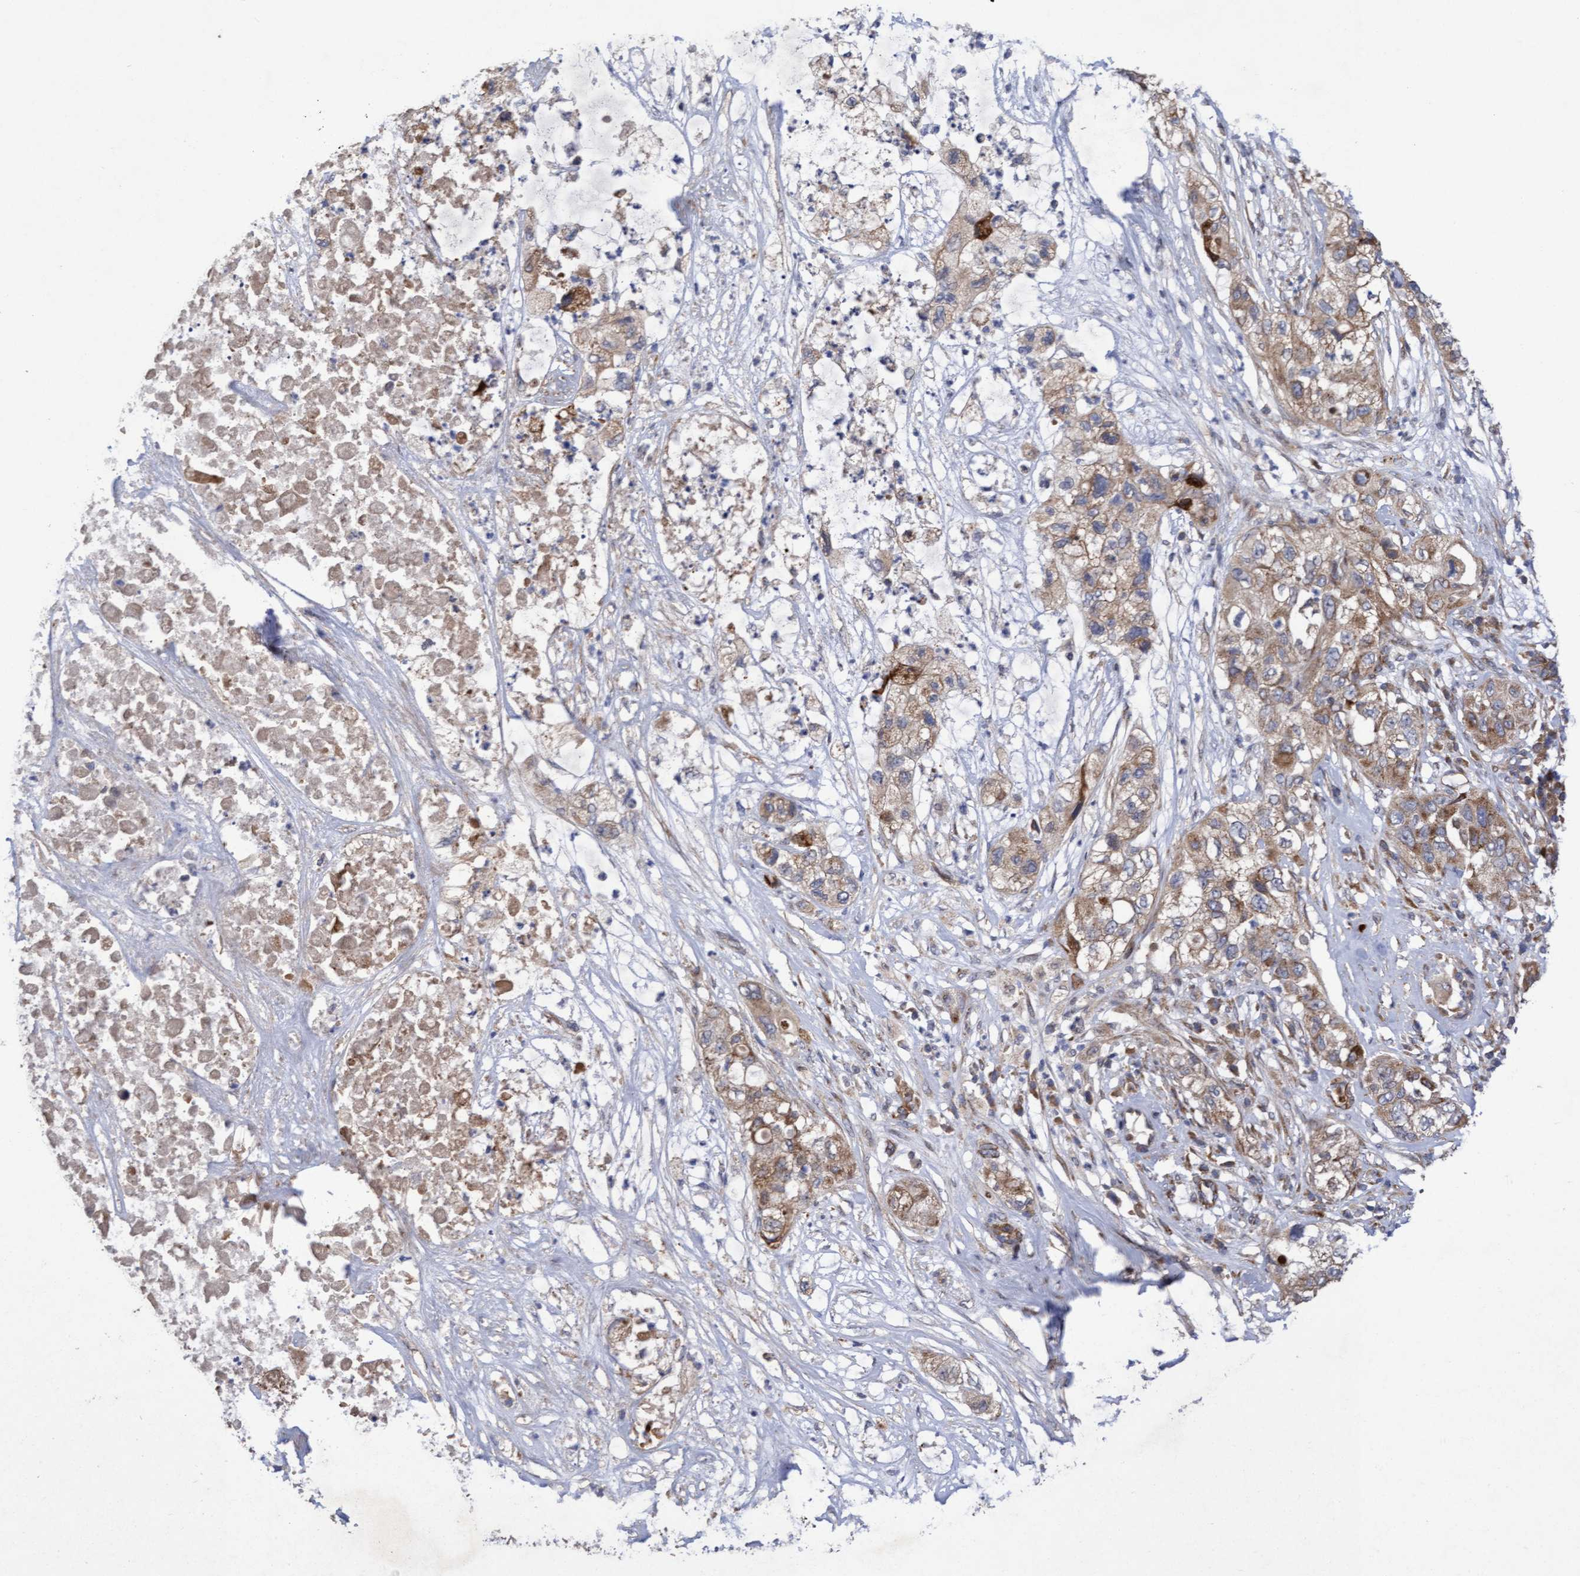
{"staining": {"intensity": "moderate", "quantity": ">75%", "location": "cytoplasmic/membranous"}, "tissue": "pancreatic cancer", "cell_type": "Tumor cells", "image_type": "cancer", "snomed": [{"axis": "morphology", "description": "Adenocarcinoma, NOS"}, {"axis": "topography", "description": "Pancreas"}], "caption": "Brown immunohistochemical staining in human pancreatic cancer (adenocarcinoma) exhibits moderate cytoplasmic/membranous positivity in approximately >75% of tumor cells. (Stains: DAB in brown, nuclei in blue, Microscopy: brightfield microscopy at high magnification).", "gene": "ELP5", "patient": {"sex": "female", "age": 78}}